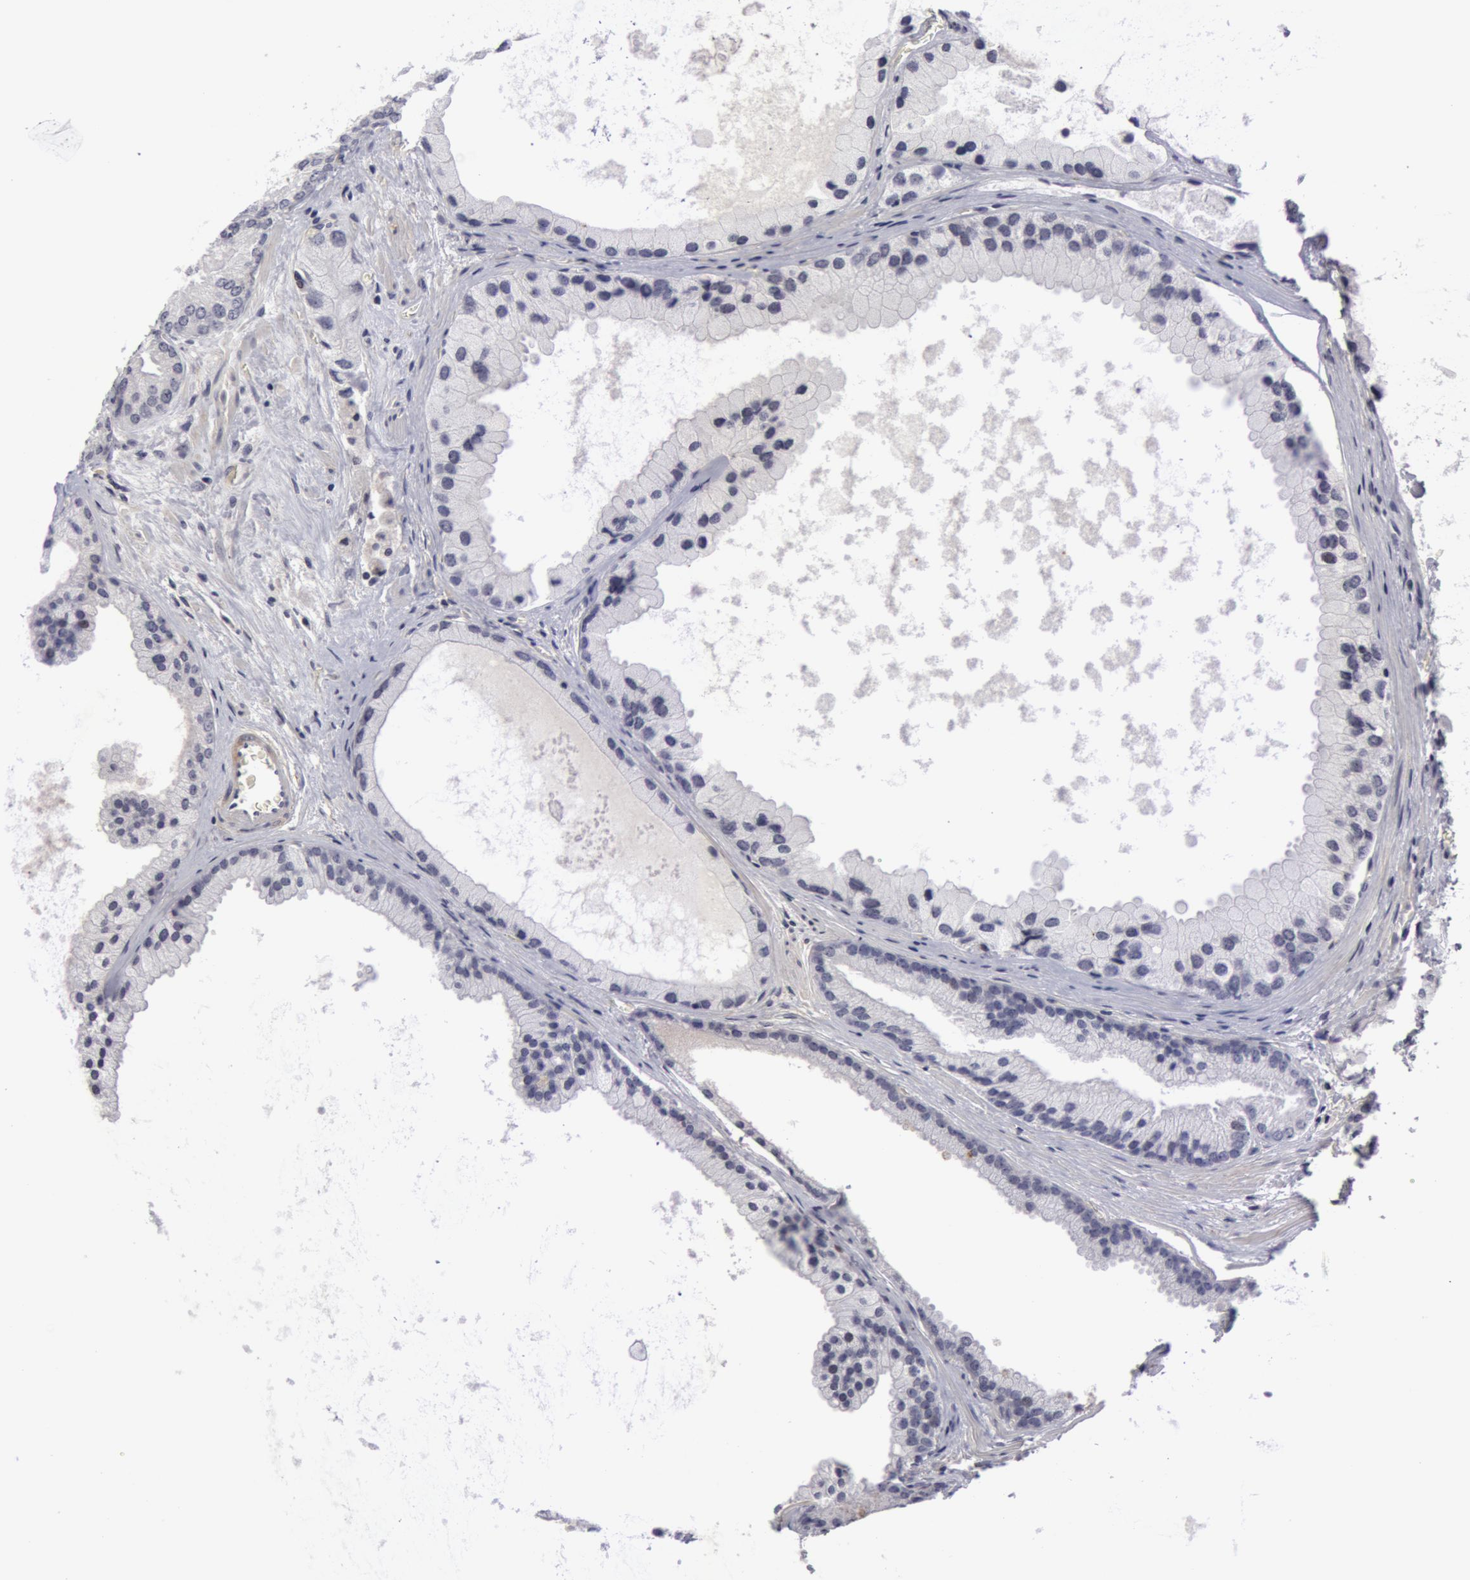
{"staining": {"intensity": "negative", "quantity": "none", "location": "none"}, "tissue": "prostate cancer", "cell_type": "Tumor cells", "image_type": "cancer", "snomed": [{"axis": "morphology", "description": "Adenocarcinoma, Medium grade"}, {"axis": "topography", "description": "Prostate"}], "caption": "Protein analysis of prostate cancer shows no significant staining in tumor cells.", "gene": "NLGN4X", "patient": {"sex": "male", "age": 70}}